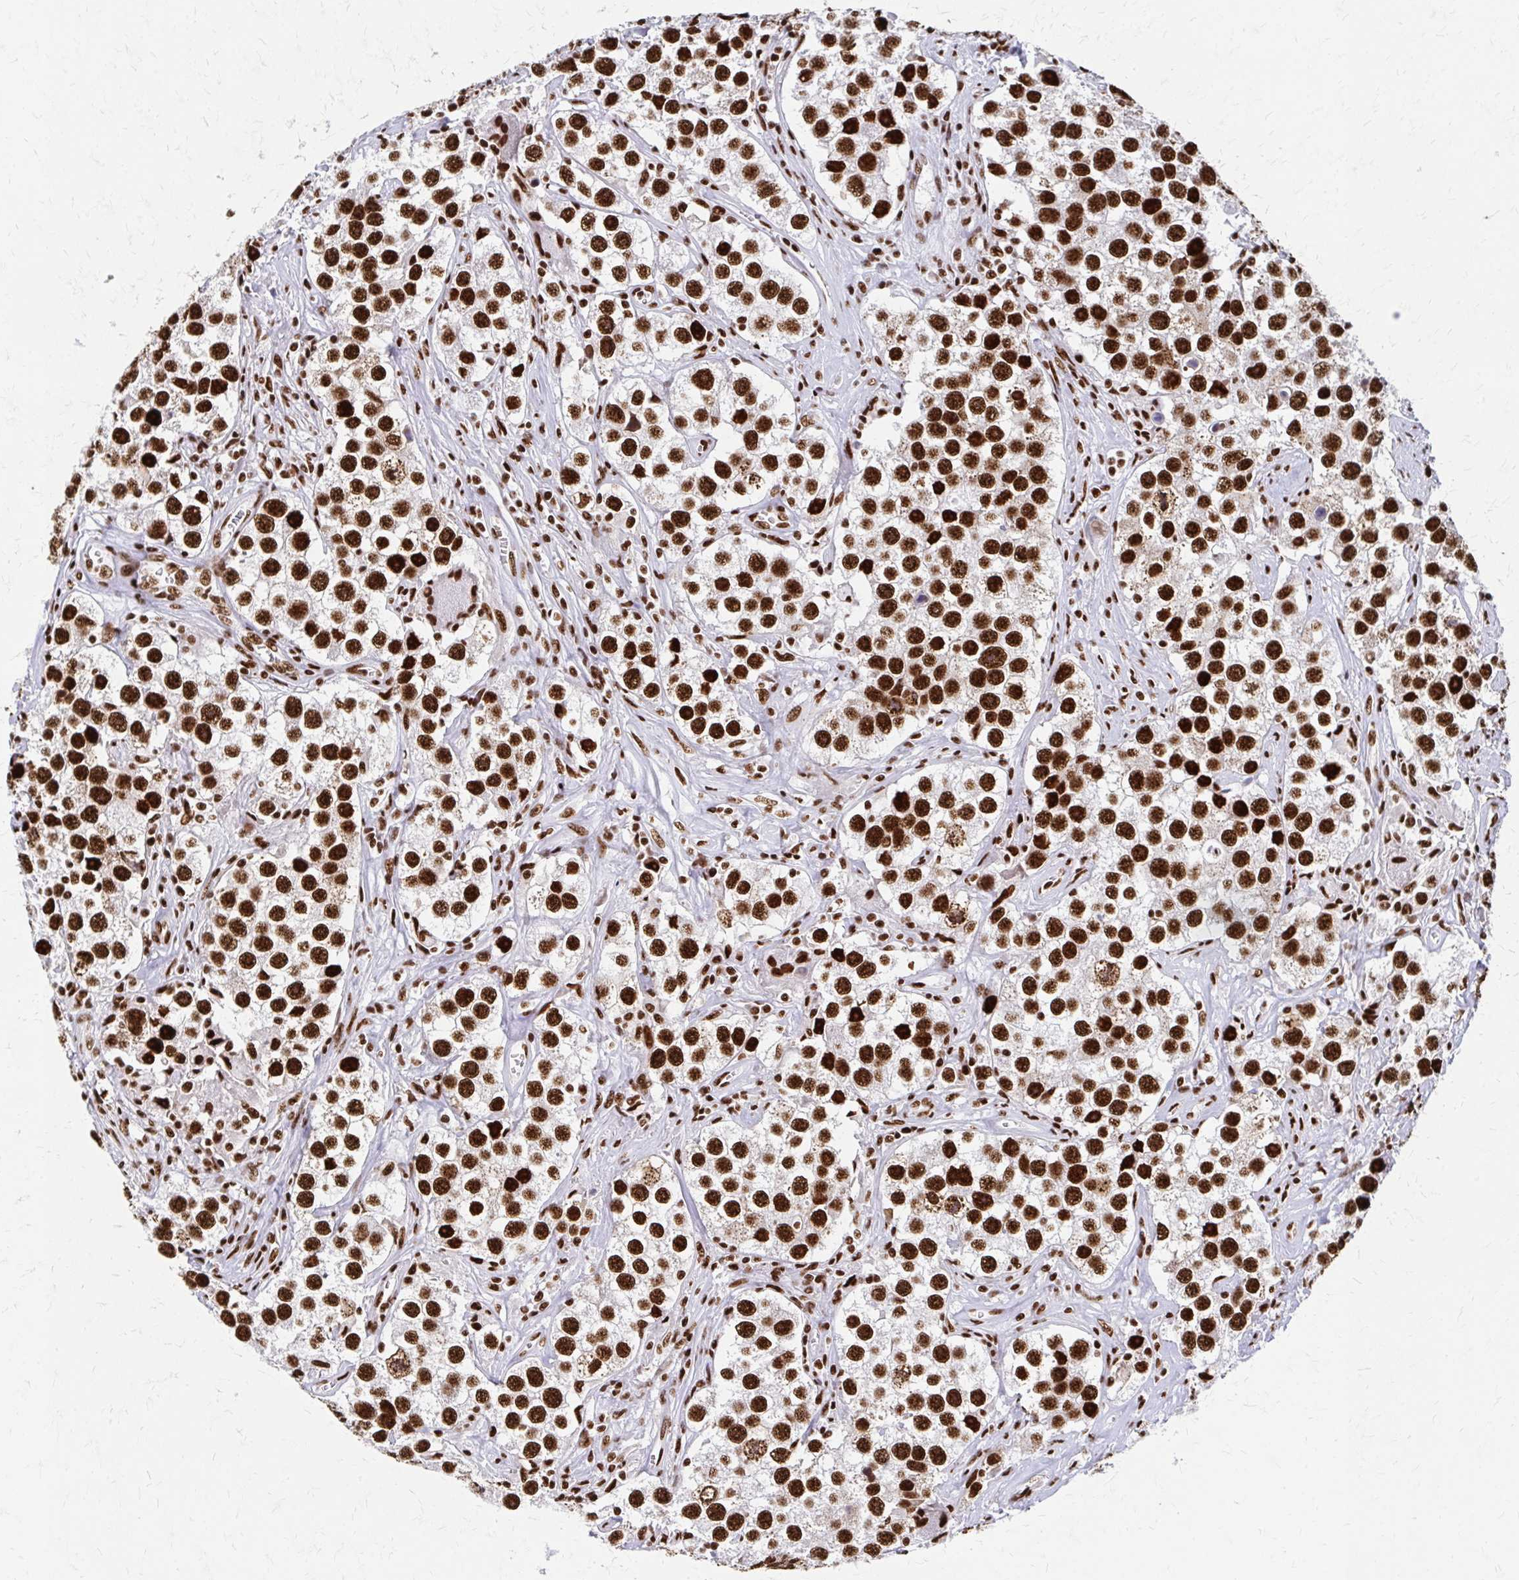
{"staining": {"intensity": "strong", "quantity": ">75%", "location": "nuclear"}, "tissue": "testis cancer", "cell_type": "Tumor cells", "image_type": "cancer", "snomed": [{"axis": "morphology", "description": "Seminoma, NOS"}, {"axis": "topography", "description": "Testis"}], "caption": "Immunohistochemistry micrograph of human testis cancer (seminoma) stained for a protein (brown), which demonstrates high levels of strong nuclear expression in approximately >75% of tumor cells.", "gene": "CNKSR3", "patient": {"sex": "male", "age": 49}}